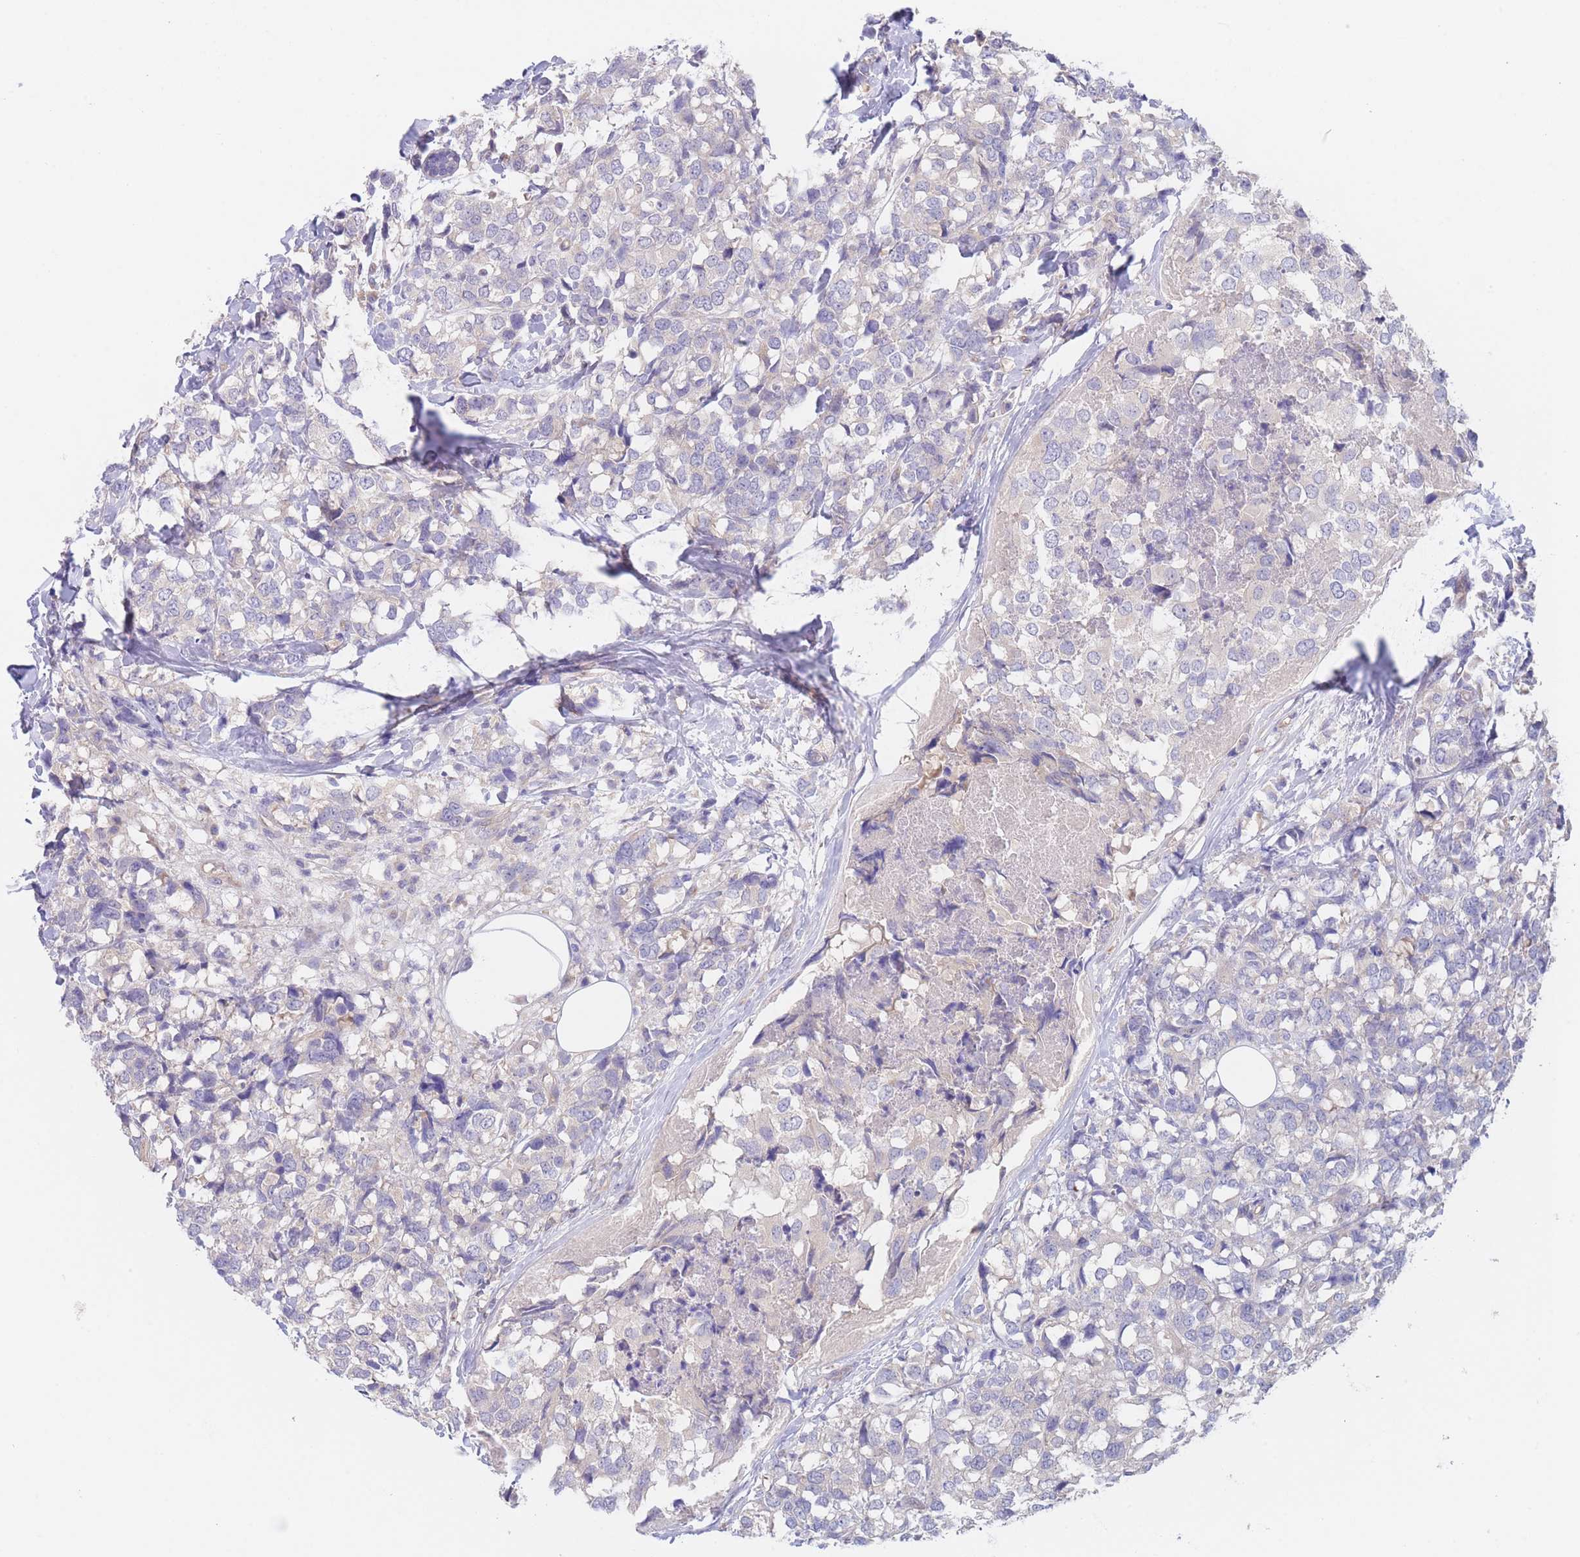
{"staining": {"intensity": "negative", "quantity": "none", "location": "none"}, "tissue": "breast cancer", "cell_type": "Tumor cells", "image_type": "cancer", "snomed": [{"axis": "morphology", "description": "Lobular carcinoma"}, {"axis": "topography", "description": "Breast"}], "caption": "Tumor cells are negative for protein expression in human lobular carcinoma (breast). Nuclei are stained in blue.", "gene": "ZNF281", "patient": {"sex": "female", "age": 59}}